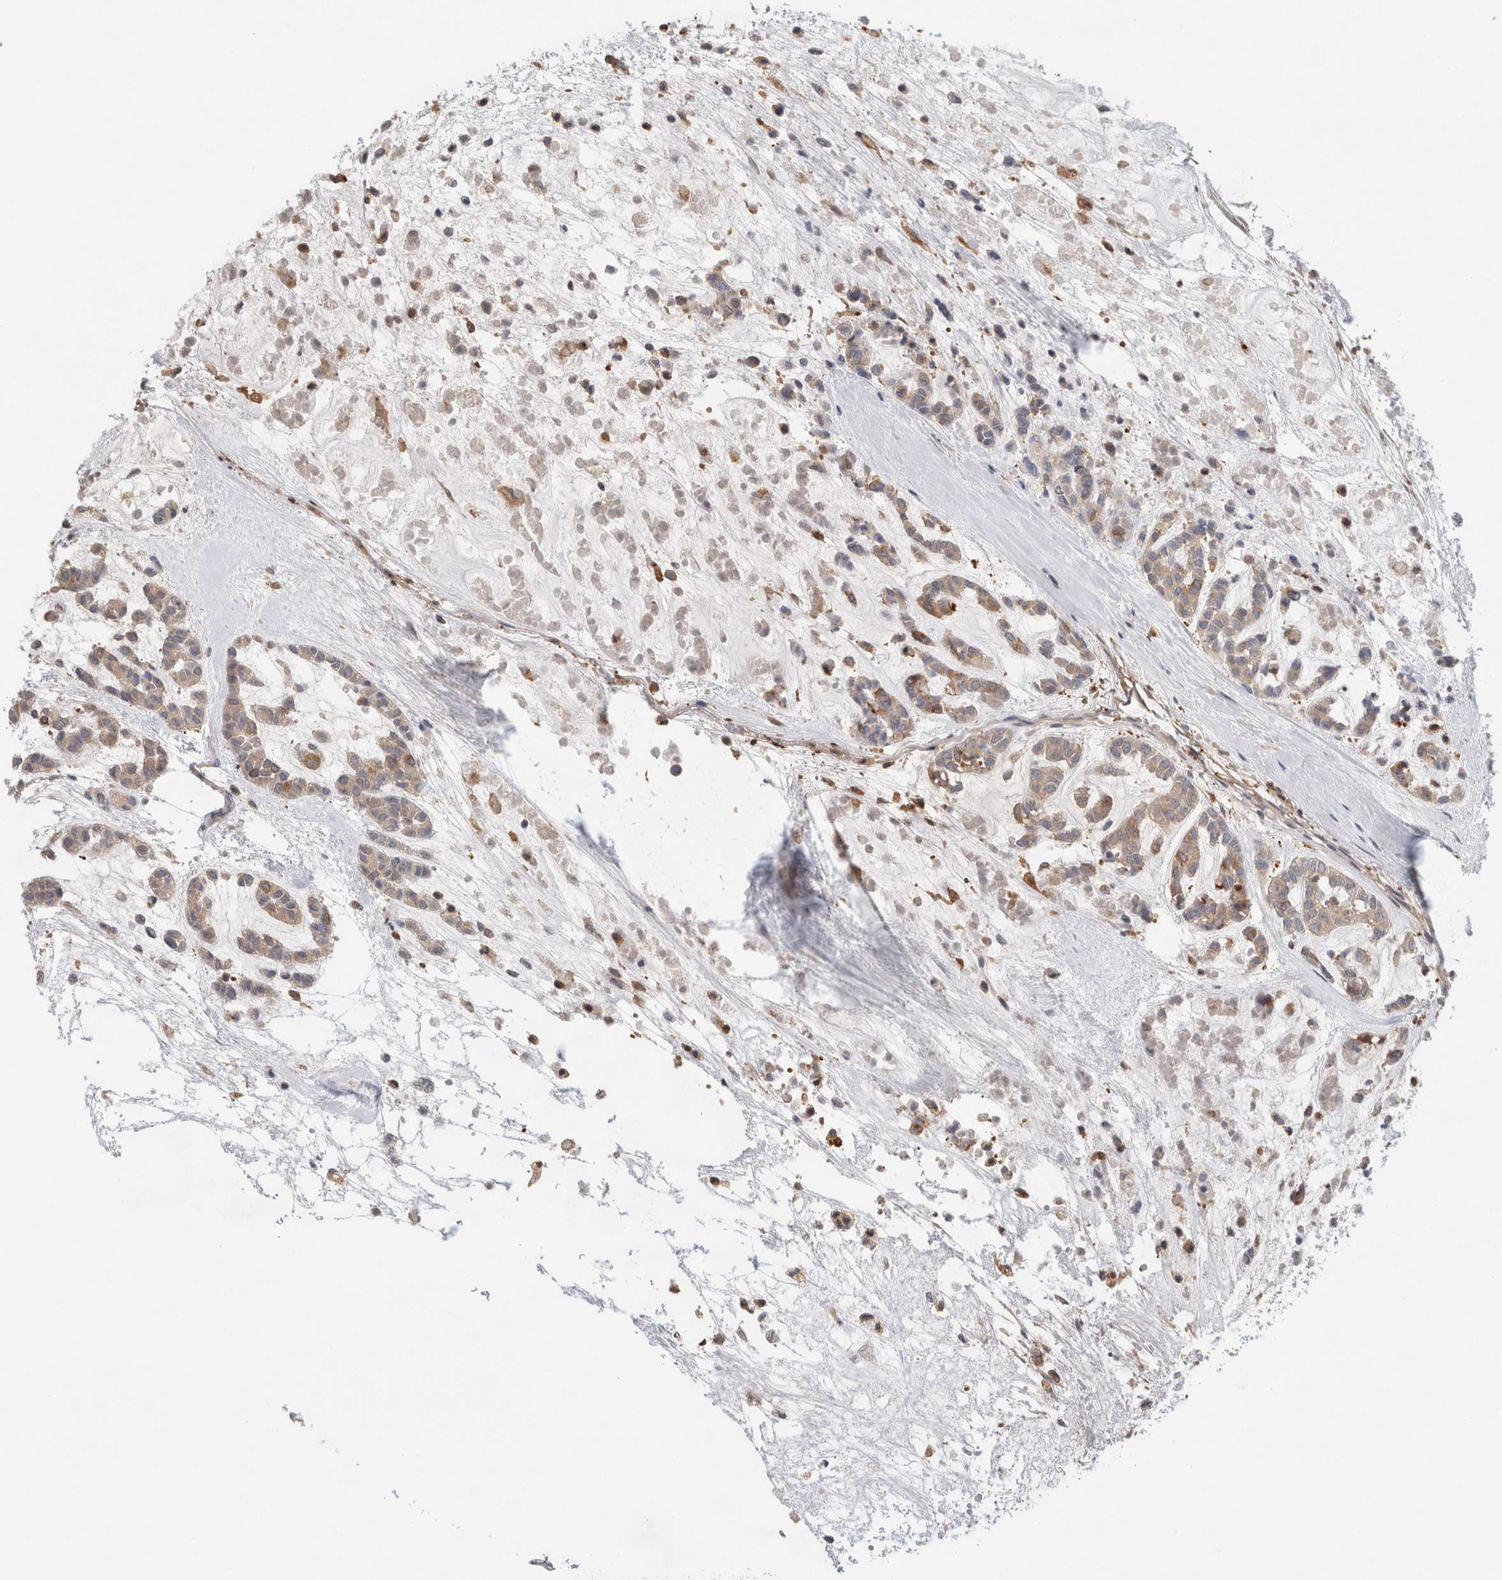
{"staining": {"intensity": "moderate", "quantity": ">75%", "location": "cytoplasmic/membranous"}, "tissue": "head and neck cancer", "cell_type": "Tumor cells", "image_type": "cancer", "snomed": [{"axis": "morphology", "description": "Adenocarcinoma, NOS"}, {"axis": "morphology", "description": "Adenoma, NOS"}, {"axis": "topography", "description": "Head-Neck"}], "caption": "Brown immunohistochemical staining in adenocarcinoma (head and neck) displays moderate cytoplasmic/membranous expression in about >75% of tumor cells.", "gene": "KLHL14", "patient": {"sex": "female", "age": 55}}